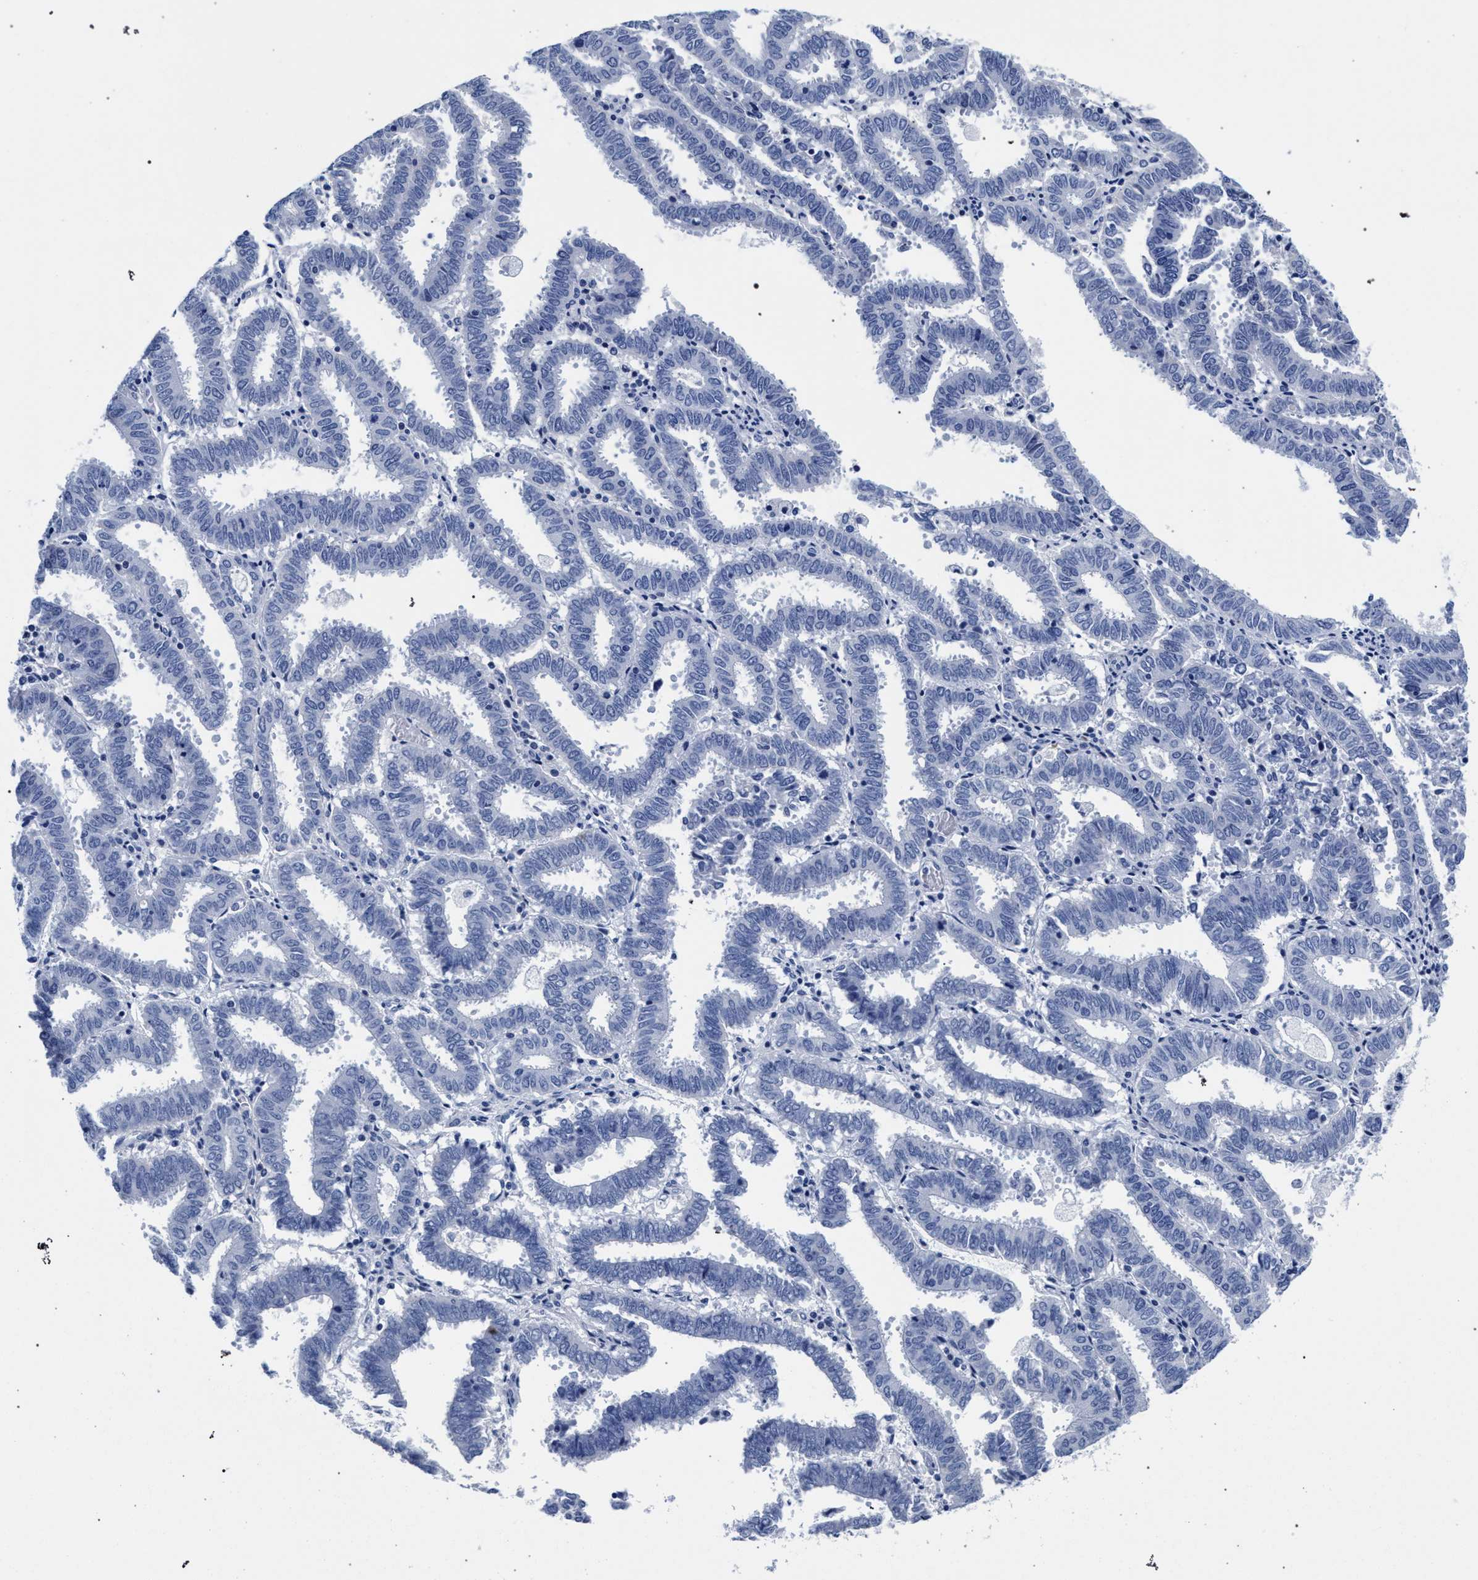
{"staining": {"intensity": "negative", "quantity": "none", "location": "none"}, "tissue": "endometrial cancer", "cell_type": "Tumor cells", "image_type": "cancer", "snomed": [{"axis": "morphology", "description": "Adenocarcinoma, NOS"}, {"axis": "topography", "description": "Uterus"}], "caption": "This is an IHC histopathology image of adenocarcinoma (endometrial). There is no staining in tumor cells.", "gene": "AKAP4", "patient": {"sex": "female", "age": 83}}